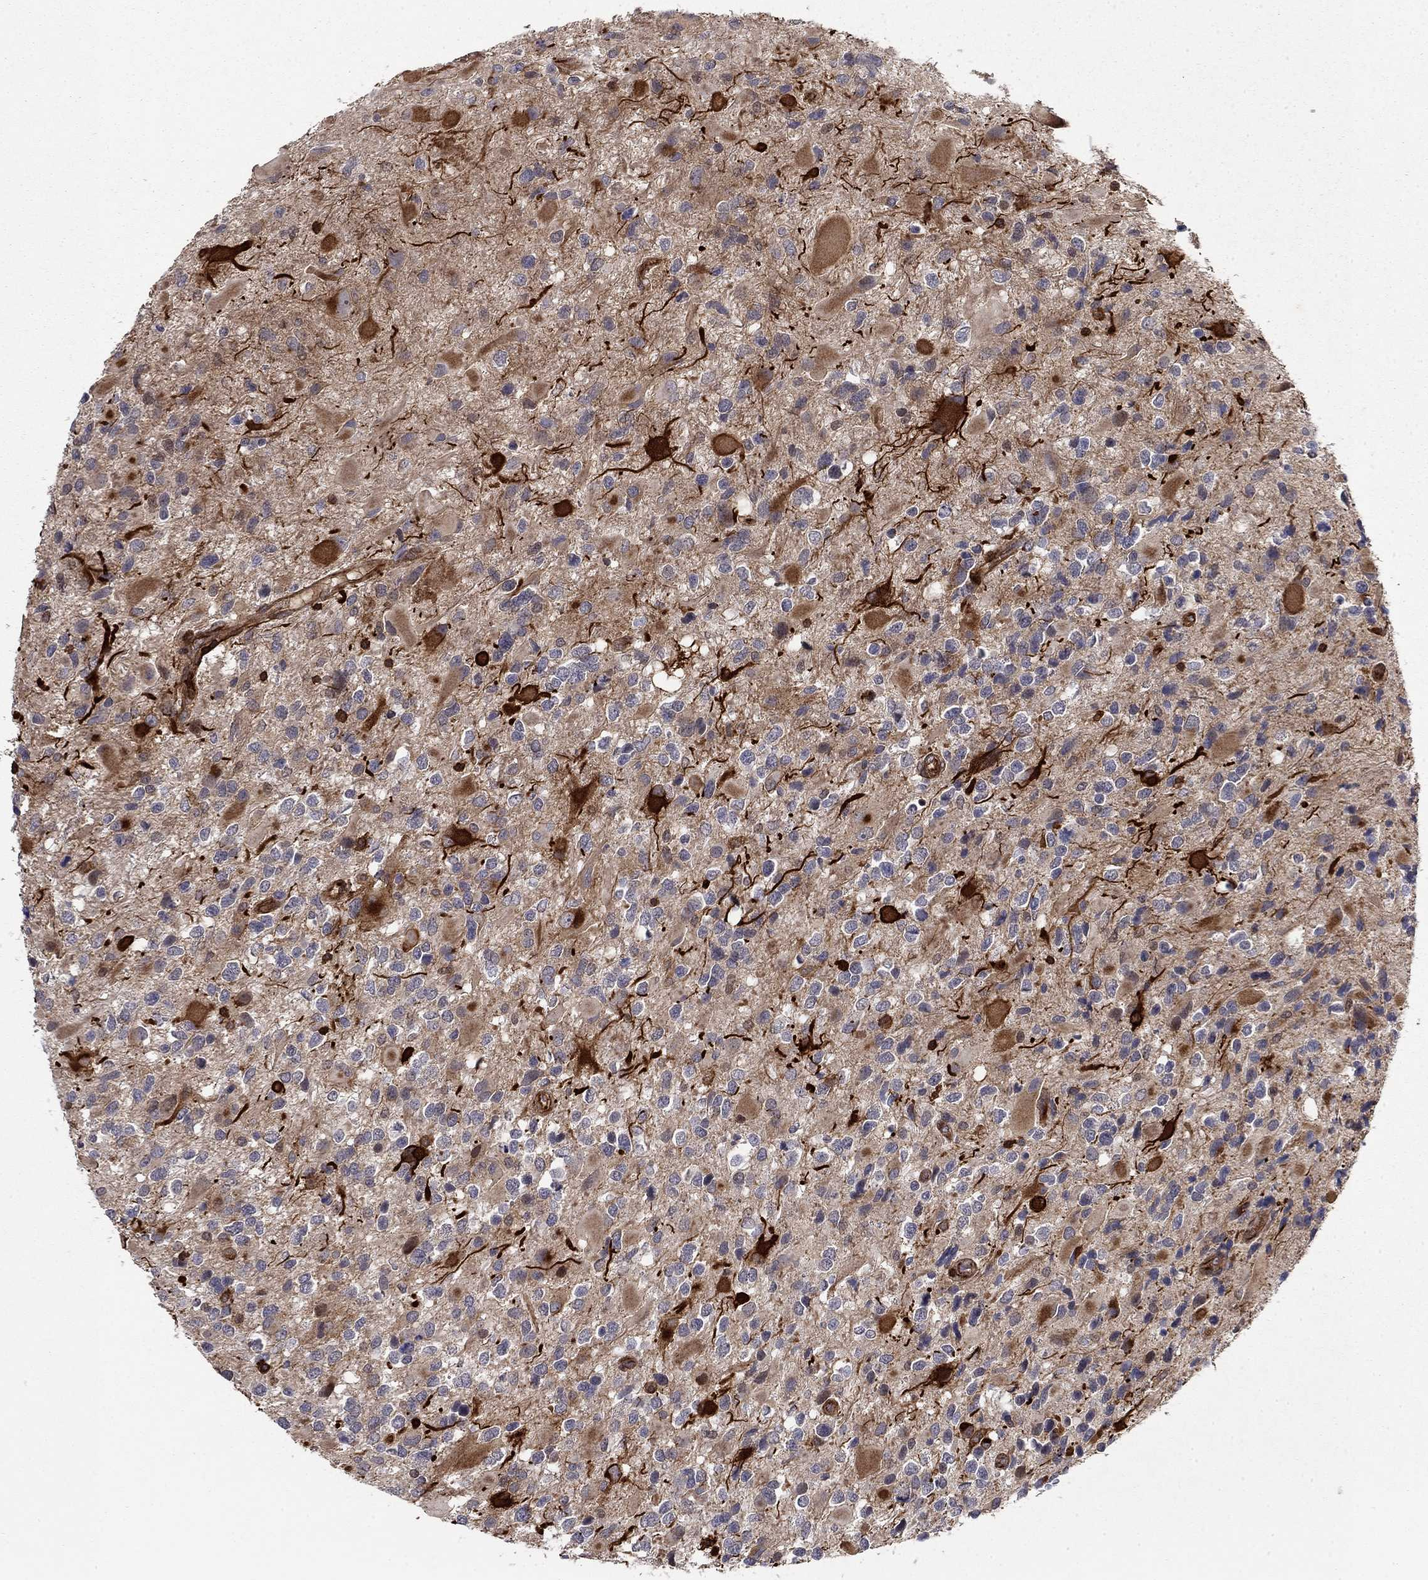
{"staining": {"intensity": "moderate", "quantity": "<25%", "location": "nuclear"}, "tissue": "glioma", "cell_type": "Tumor cells", "image_type": "cancer", "snomed": [{"axis": "morphology", "description": "Glioma, malignant, Low grade"}, {"axis": "topography", "description": "Brain"}], "caption": "Glioma stained with a protein marker exhibits moderate staining in tumor cells.", "gene": "ADM", "patient": {"sex": "female", "age": 32}}